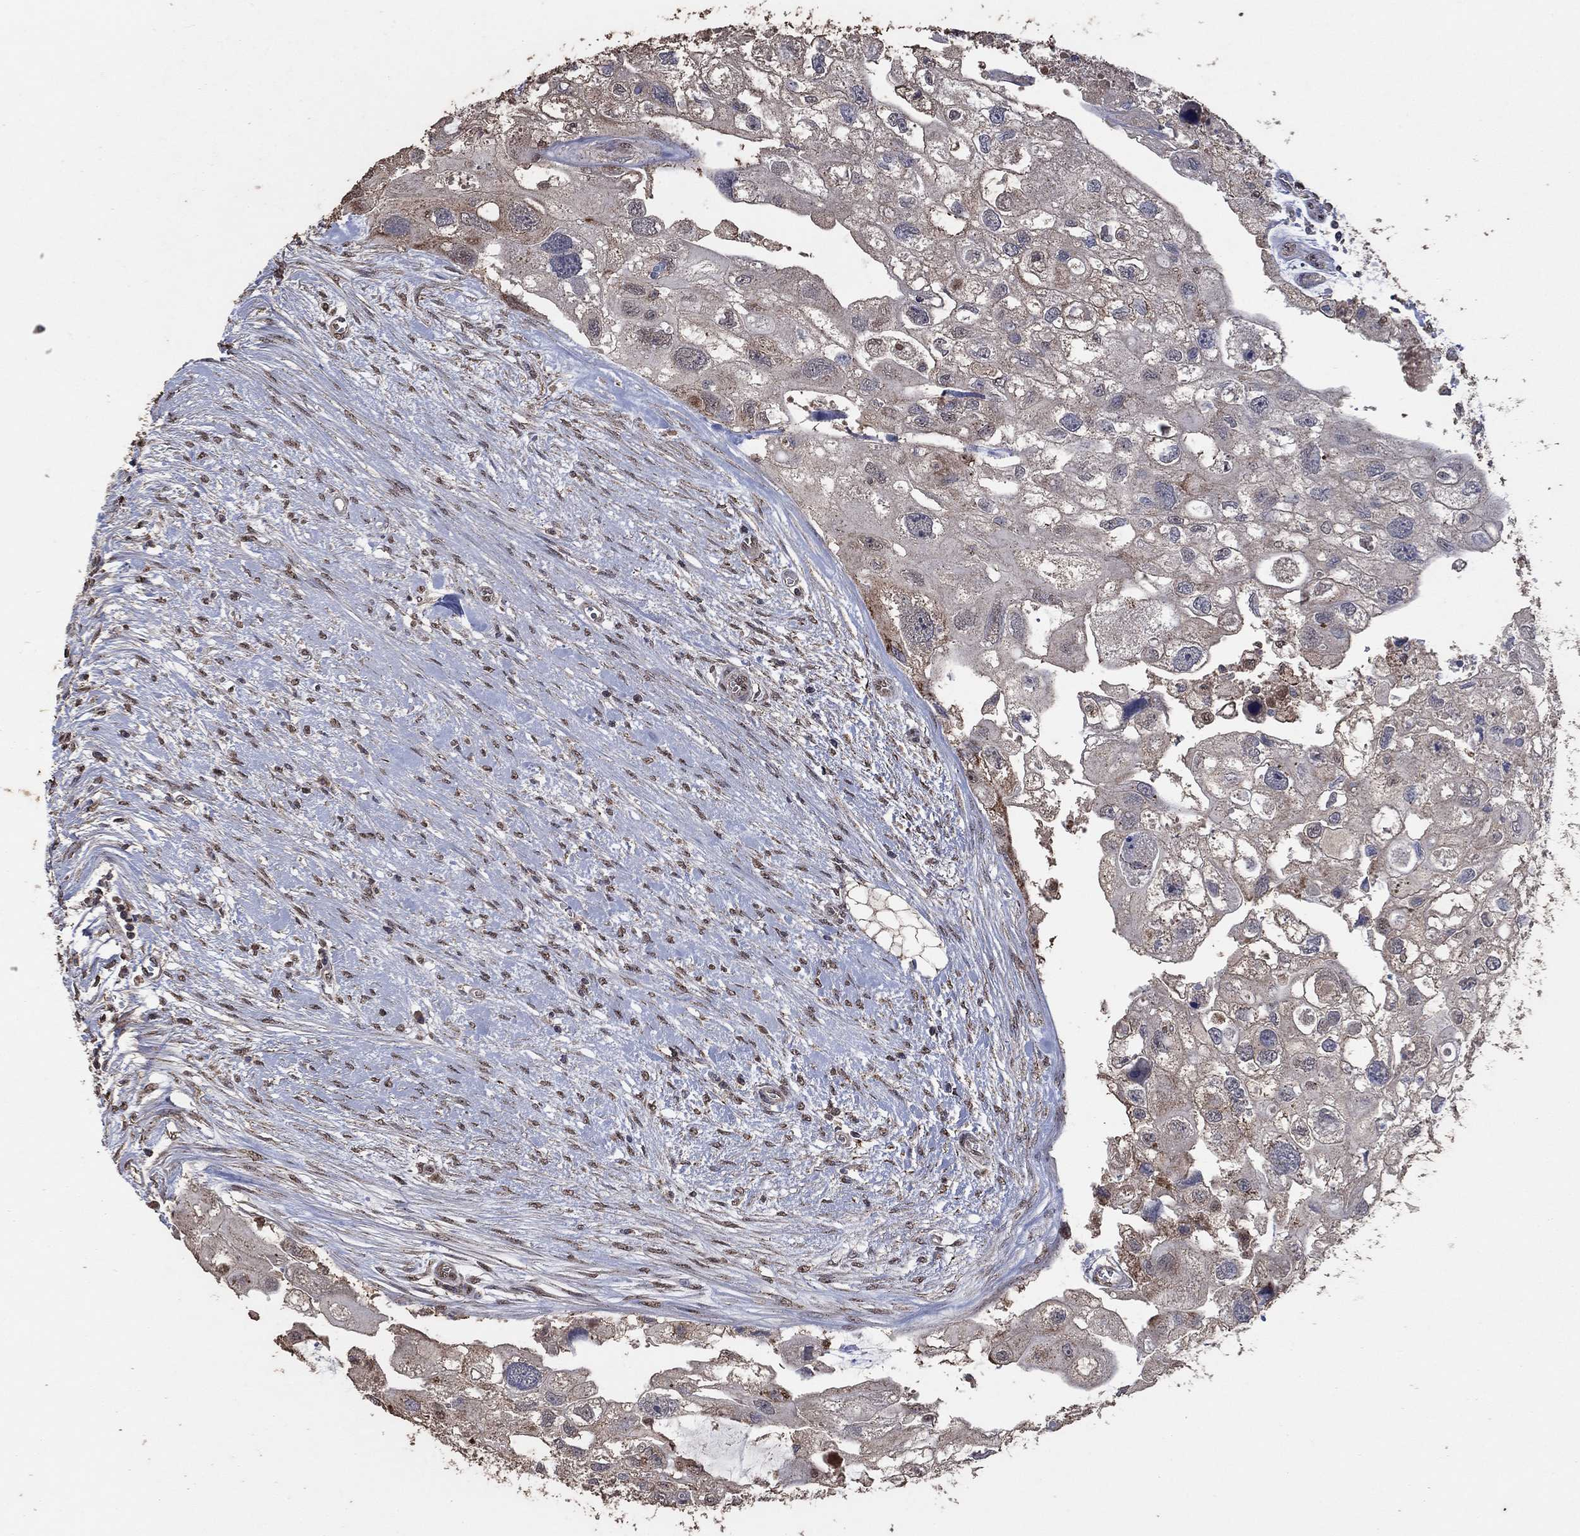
{"staining": {"intensity": "negative", "quantity": "none", "location": "none"}, "tissue": "urothelial cancer", "cell_type": "Tumor cells", "image_type": "cancer", "snomed": [{"axis": "morphology", "description": "Urothelial carcinoma, High grade"}, {"axis": "topography", "description": "Urinary bladder"}], "caption": "DAB immunohistochemical staining of human urothelial cancer reveals no significant expression in tumor cells.", "gene": "MRPS24", "patient": {"sex": "male", "age": 59}}